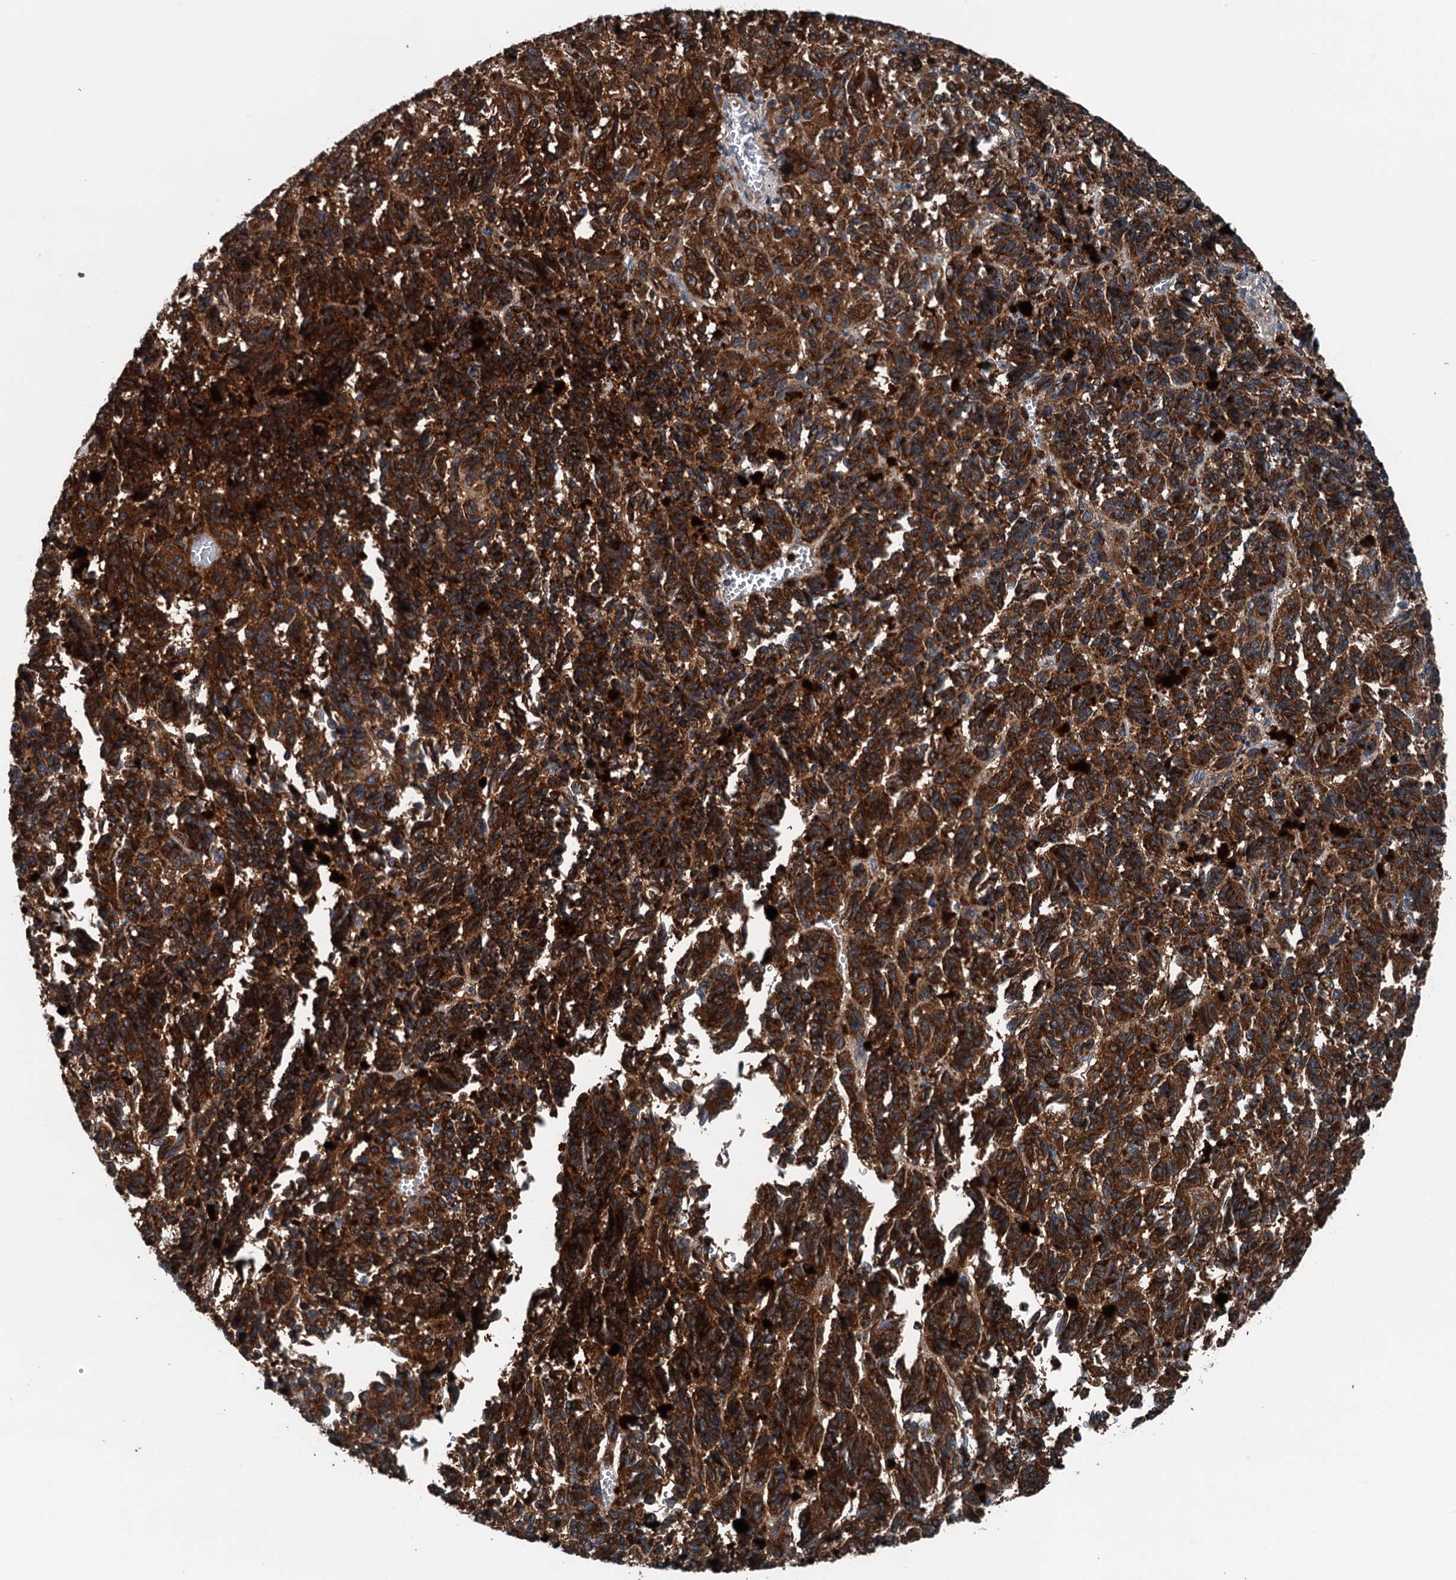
{"staining": {"intensity": "strong", "quantity": ">75%", "location": "cytoplasmic/membranous"}, "tissue": "melanoma", "cell_type": "Tumor cells", "image_type": "cancer", "snomed": [{"axis": "morphology", "description": "Malignant melanoma, Metastatic site"}, {"axis": "topography", "description": "Lung"}], "caption": "Melanoma stained with IHC demonstrates strong cytoplasmic/membranous positivity in approximately >75% of tumor cells.", "gene": "PDSS1", "patient": {"sex": "male", "age": 64}}